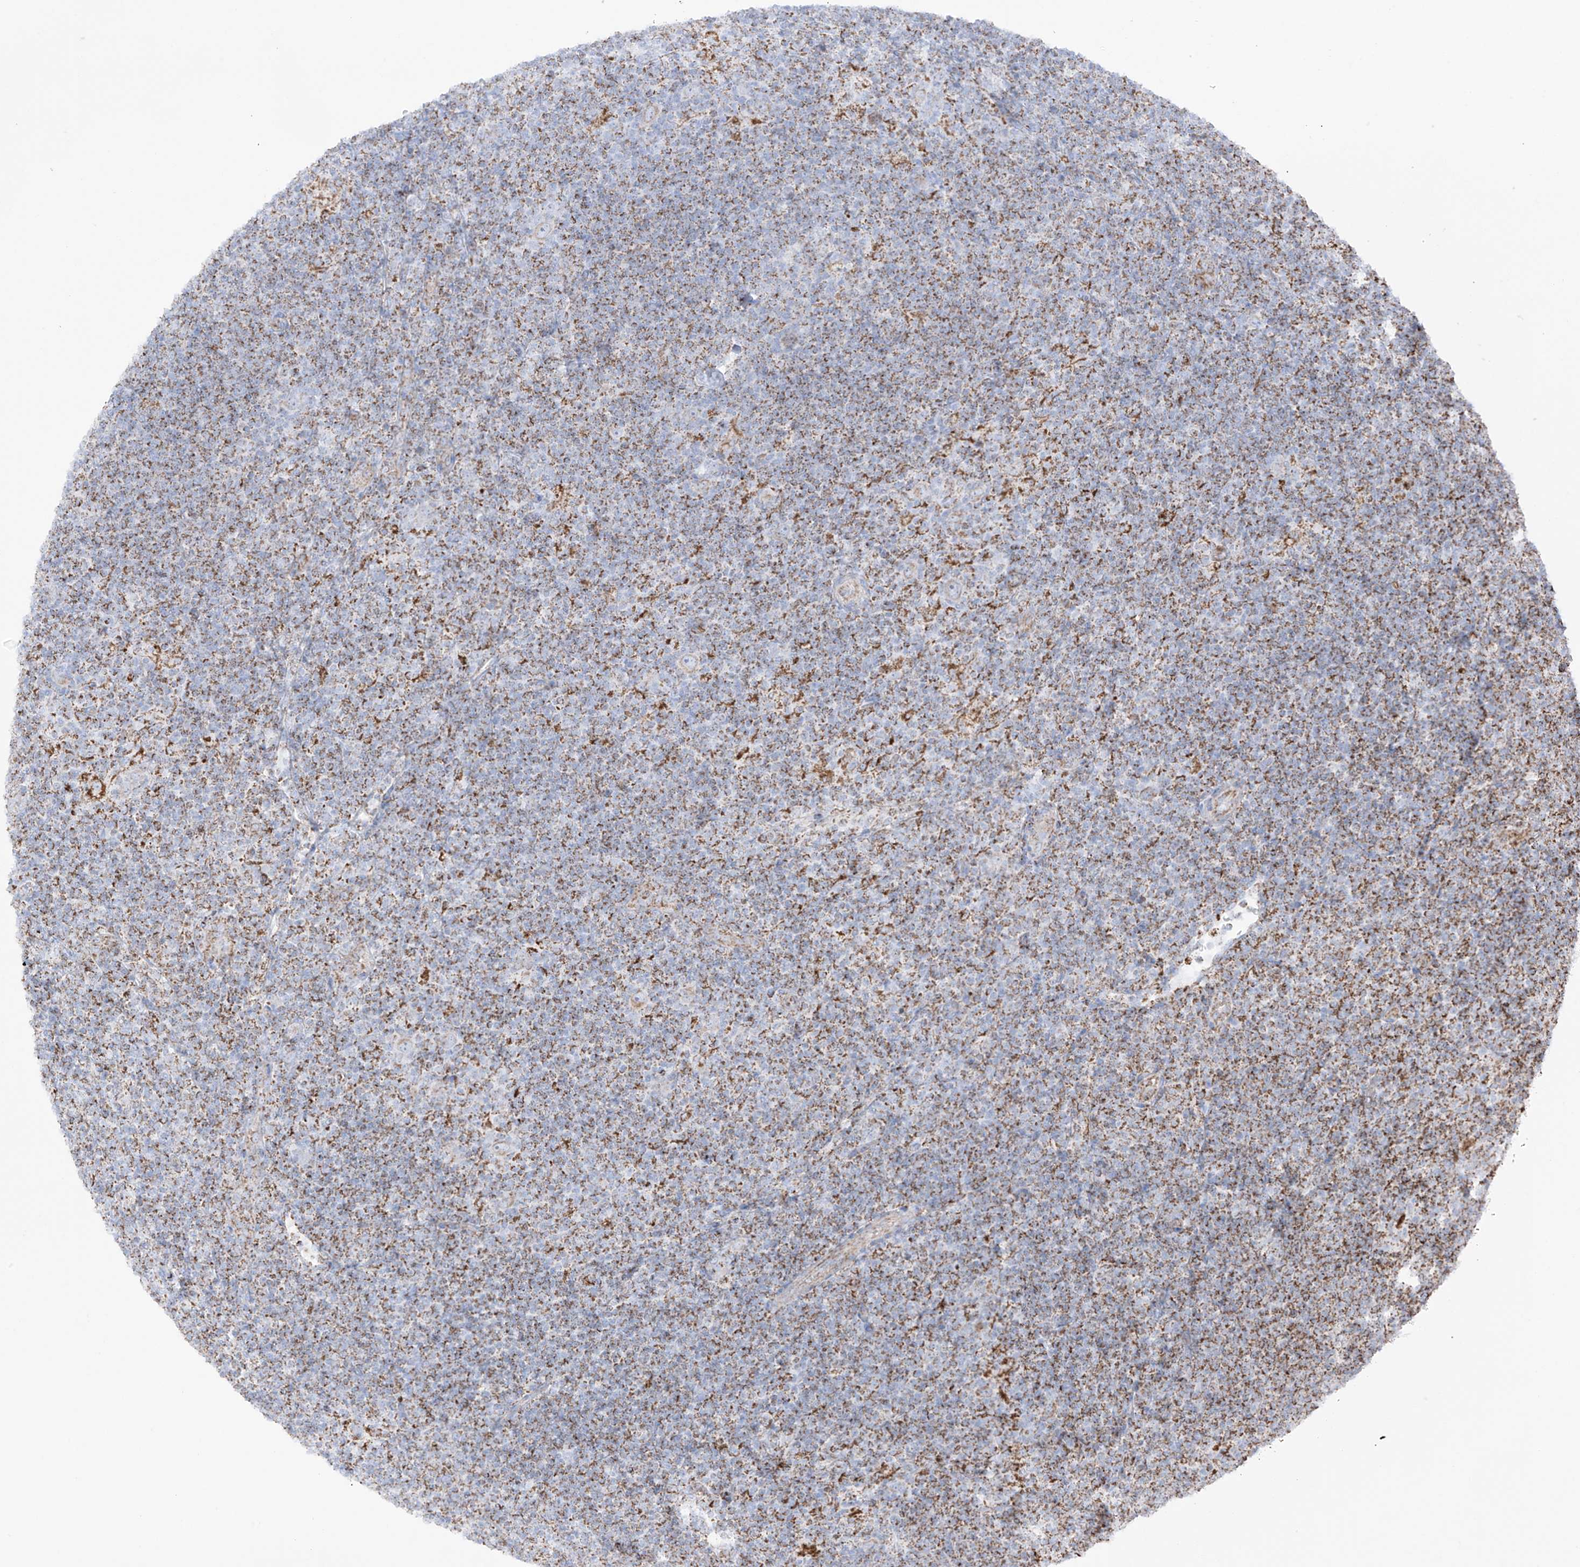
{"staining": {"intensity": "negative", "quantity": "none", "location": "none"}, "tissue": "lymphoma", "cell_type": "Tumor cells", "image_type": "cancer", "snomed": [{"axis": "morphology", "description": "Hodgkin's disease, NOS"}, {"axis": "topography", "description": "Lymph node"}], "caption": "Hodgkin's disease stained for a protein using IHC shows no positivity tumor cells.", "gene": "XKR3", "patient": {"sex": "female", "age": 57}}